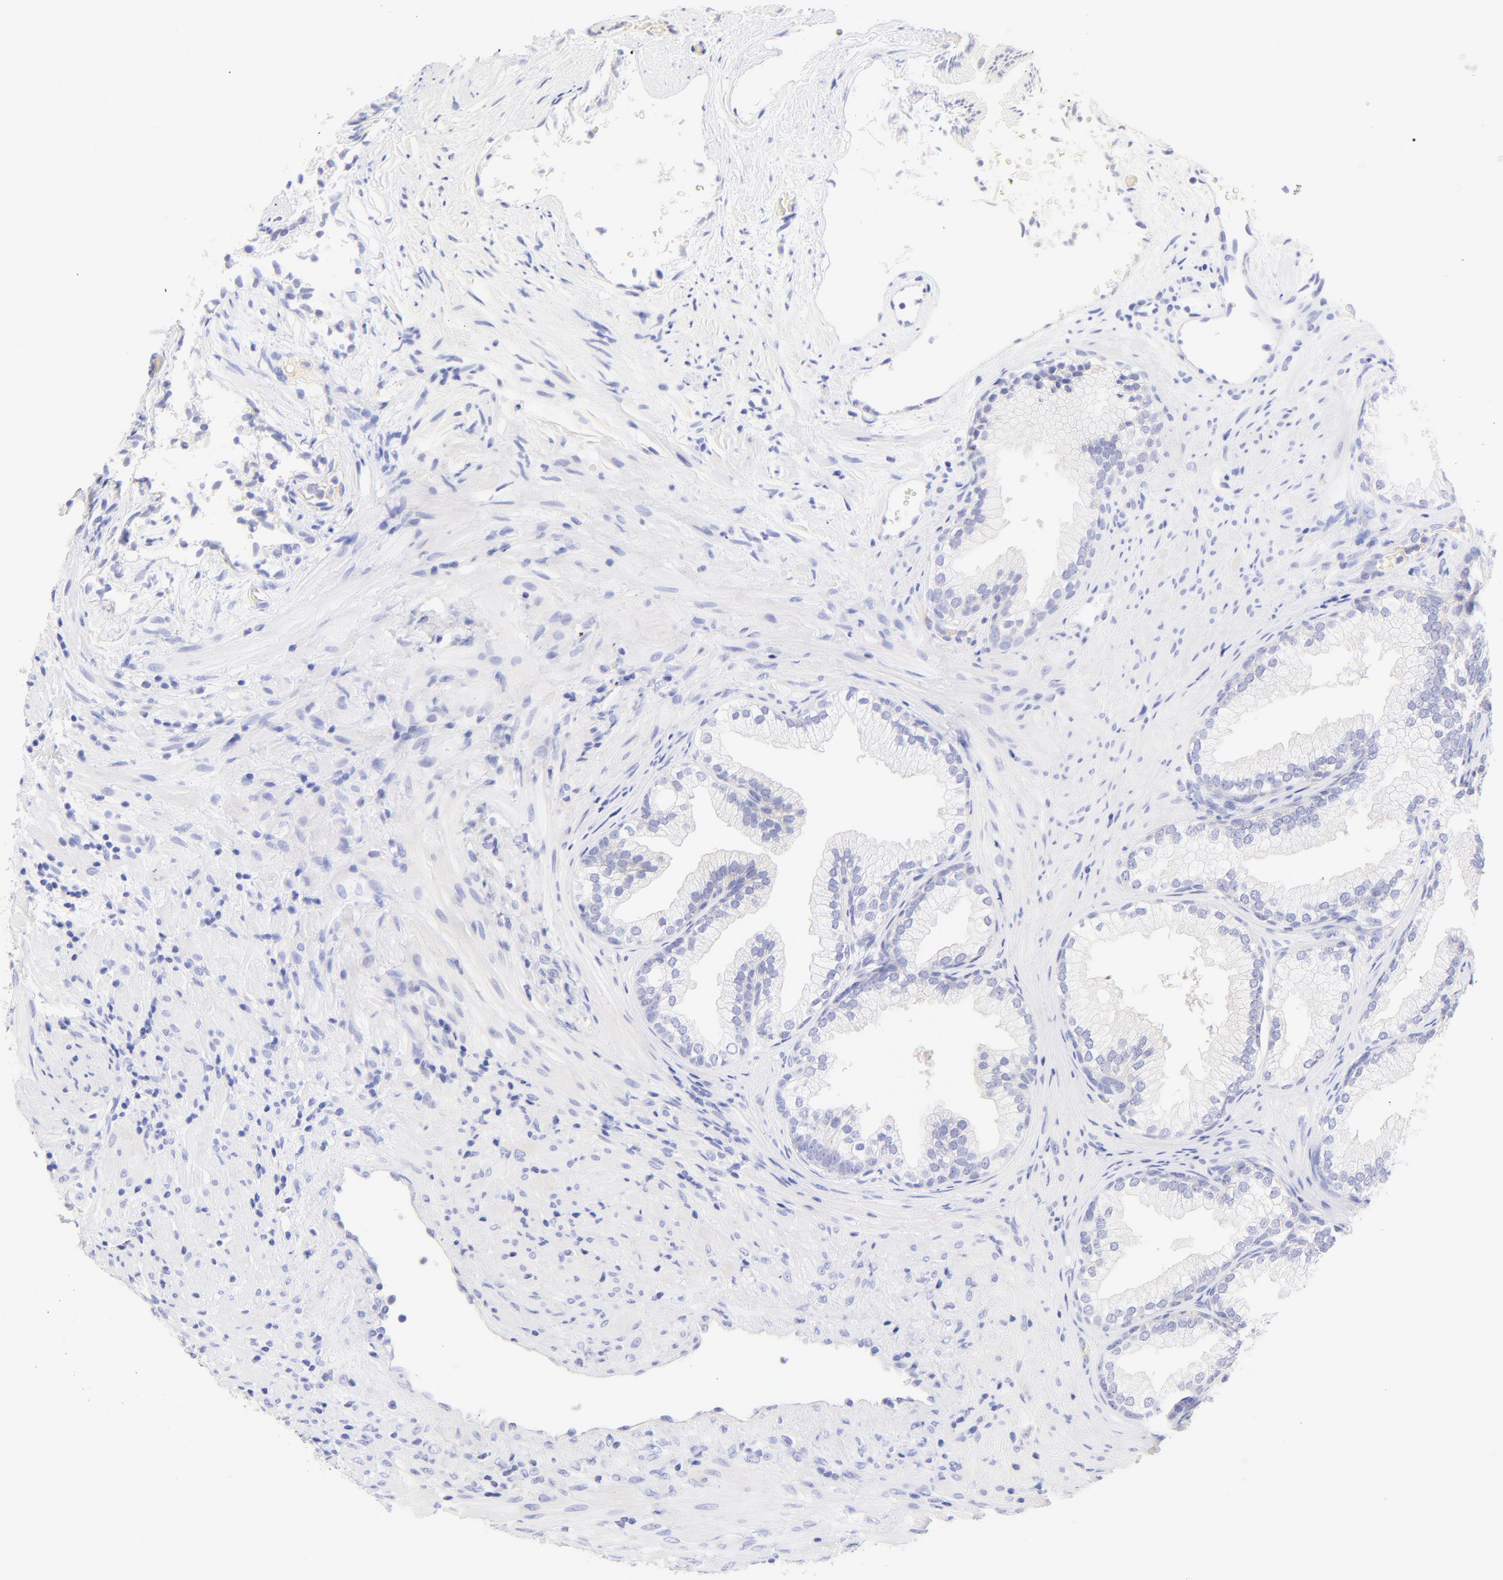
{"staining": {"intensity": "negative", "quantity": "none", "location": "none"}, "tissue": "prostate", "cell_type": "Glandular cells", "image_type": "normal", "snomed": [{"axis": "morphology", "description": "Normal tissue, NOS"}, {"axis": "topography", "description": "Prostate"}], "caption": "The photomicrograph demonstrates no staining of glandular cells in normal prostate. (Brightfield microscopy of DAB IHC at high magnification).", "gene": "FRMPD3", "patient": {"sex": "male", "age": 76}}